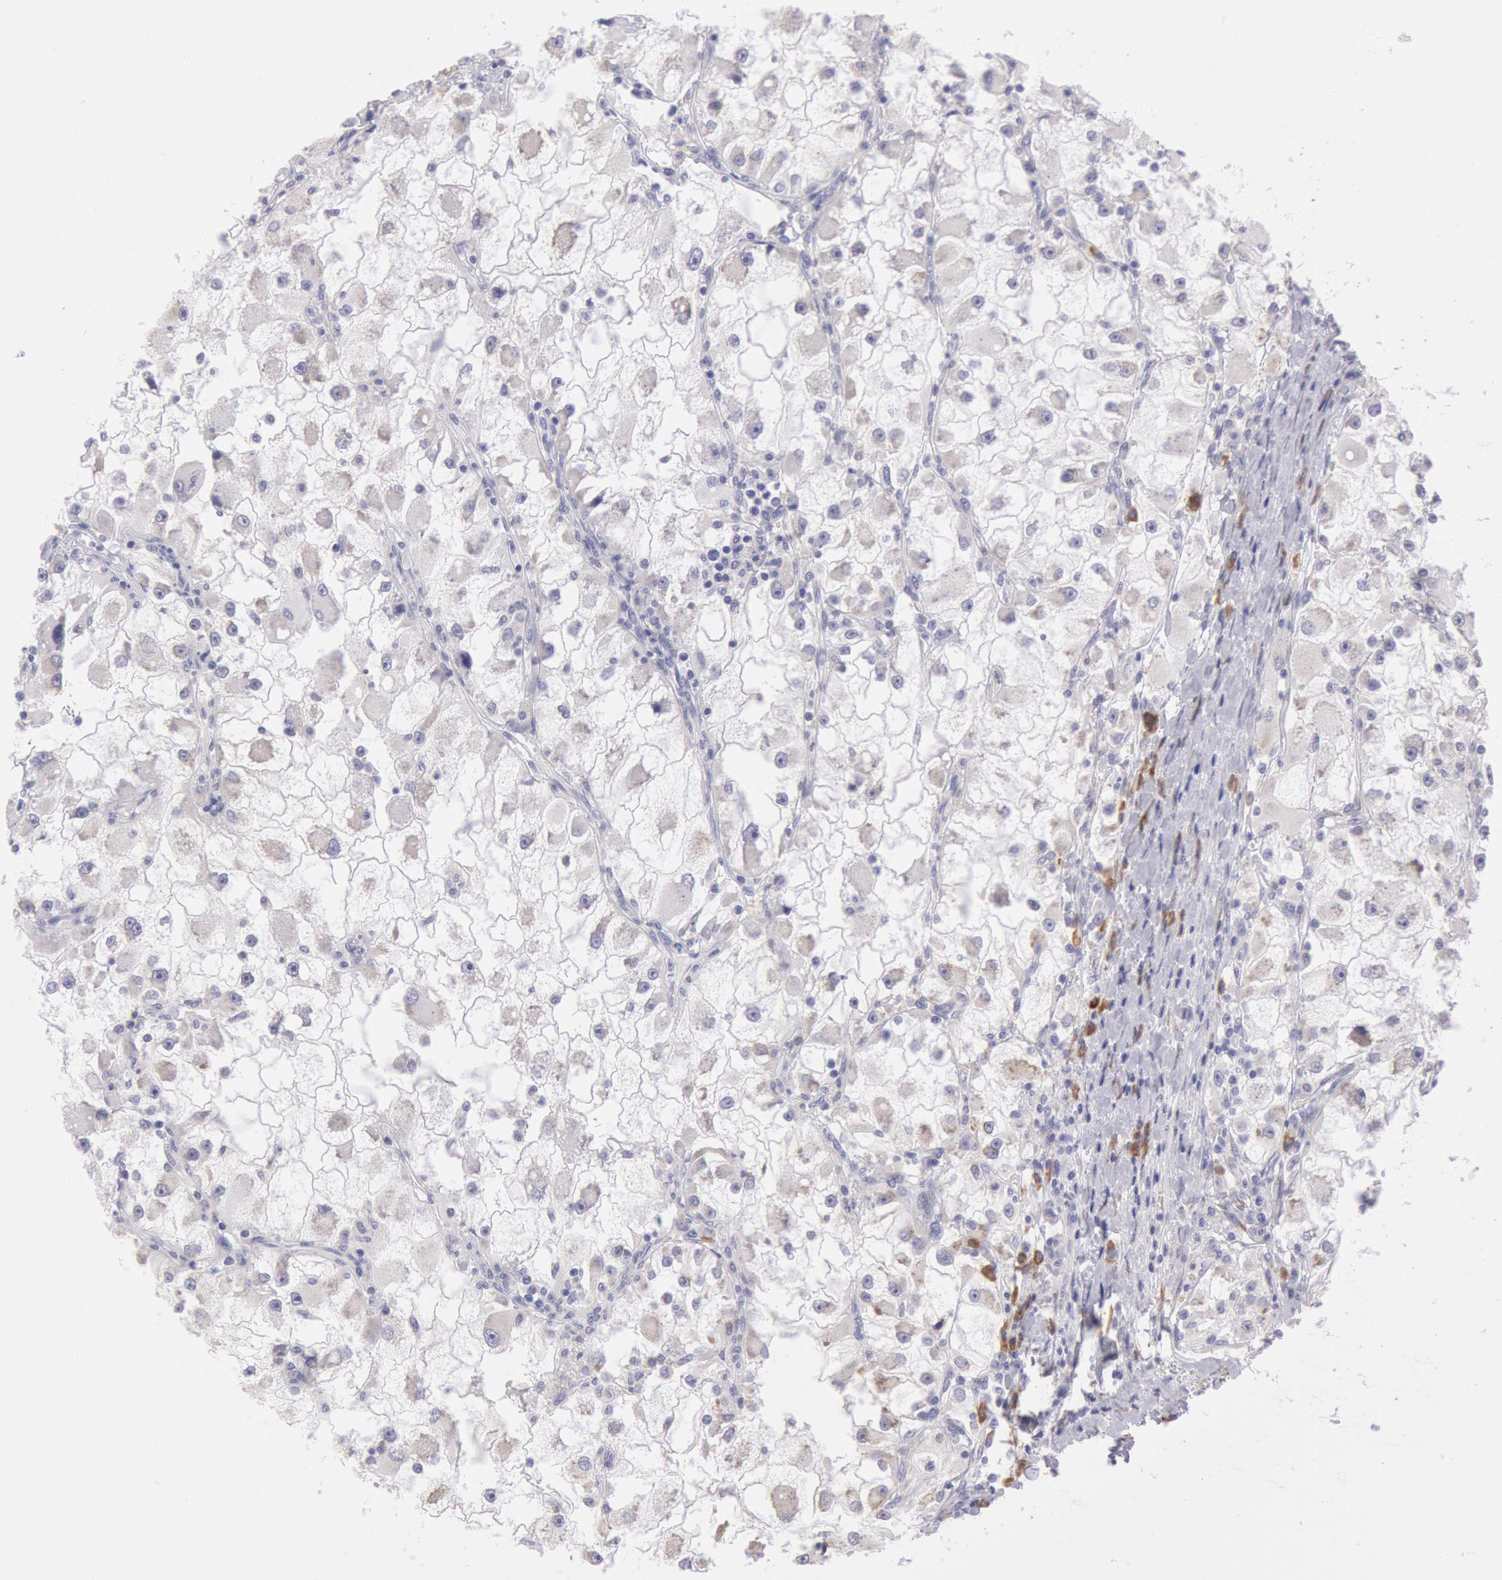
{"staining": {"intensity": "weak", "quantity": "25%-75%", "location": "nuclear"}, "tissue": "renal cancer", "cell_type": "Tumor cells", "image_type": "cancer", "snomed": [{"axis": "morphology", "description": "Adenocarcinoma, NOS"}, {"axis": "topography", "description": "Kidney"}], "caption": "About 25%-75% of tumor cells in renal cancer display weak nuclear protein positivity as visualized by brown immunohistochemical staining.", "gene": "CIDEB", "patient": {"sex": "female", "age": 73}}